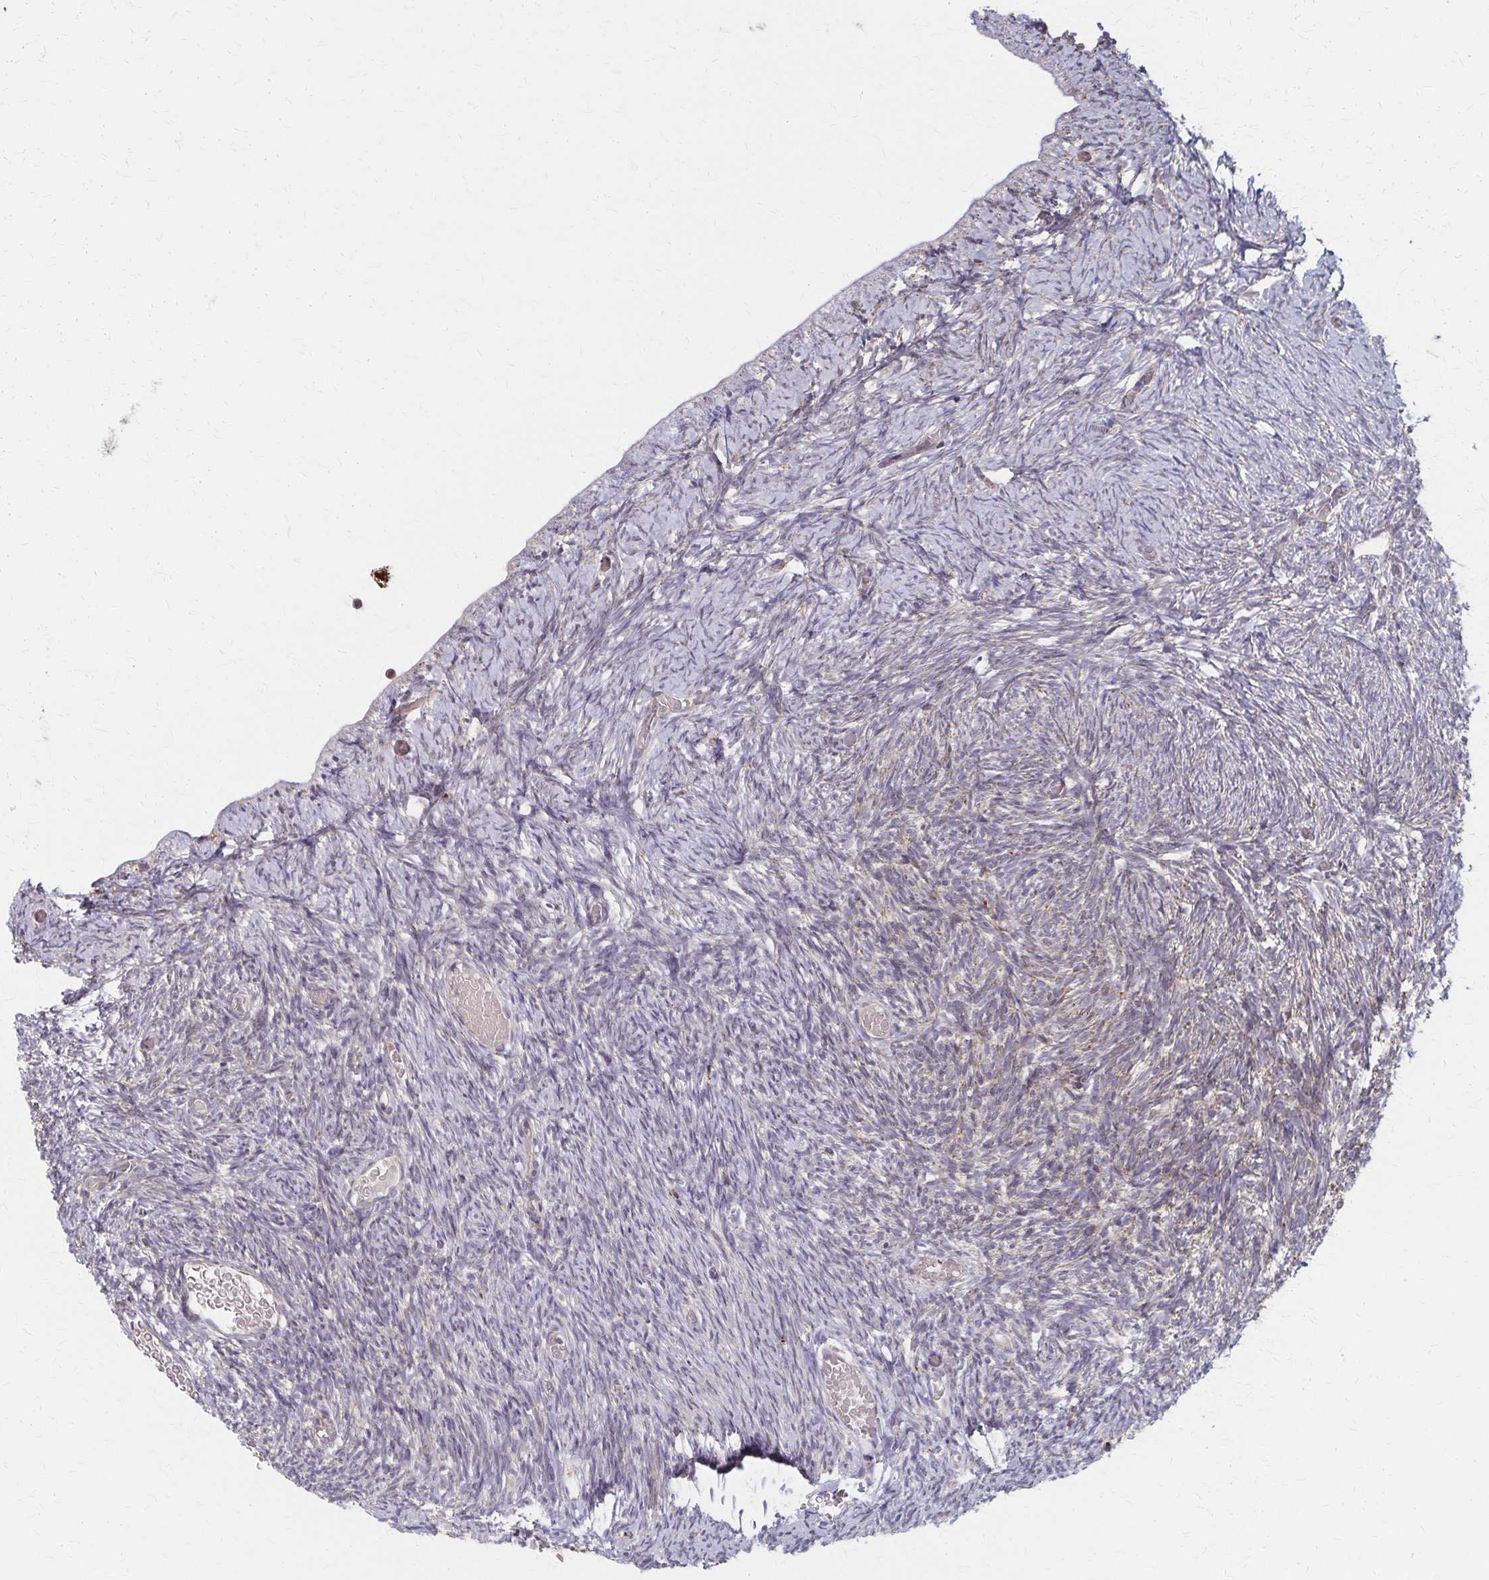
{"staining": {"intensity": "negative", "quantity": "none", "location": "none"}, "tissue": "ovary", "cell_type": "Ovarian stroma cells", "image_type": "normal", "snomed": [{"axis": "morphology", "description": "Normal tissue, NOS"}, {"axis": "topography", "description": "Ovary"}], "caption": "Protein analysis of normal ovary demonstrates no significant expression in ovarian stroma cells. Nuclei are stained in blue.", "gene": "DYRK4", "patient": {"sex": "female", "age": 39}}